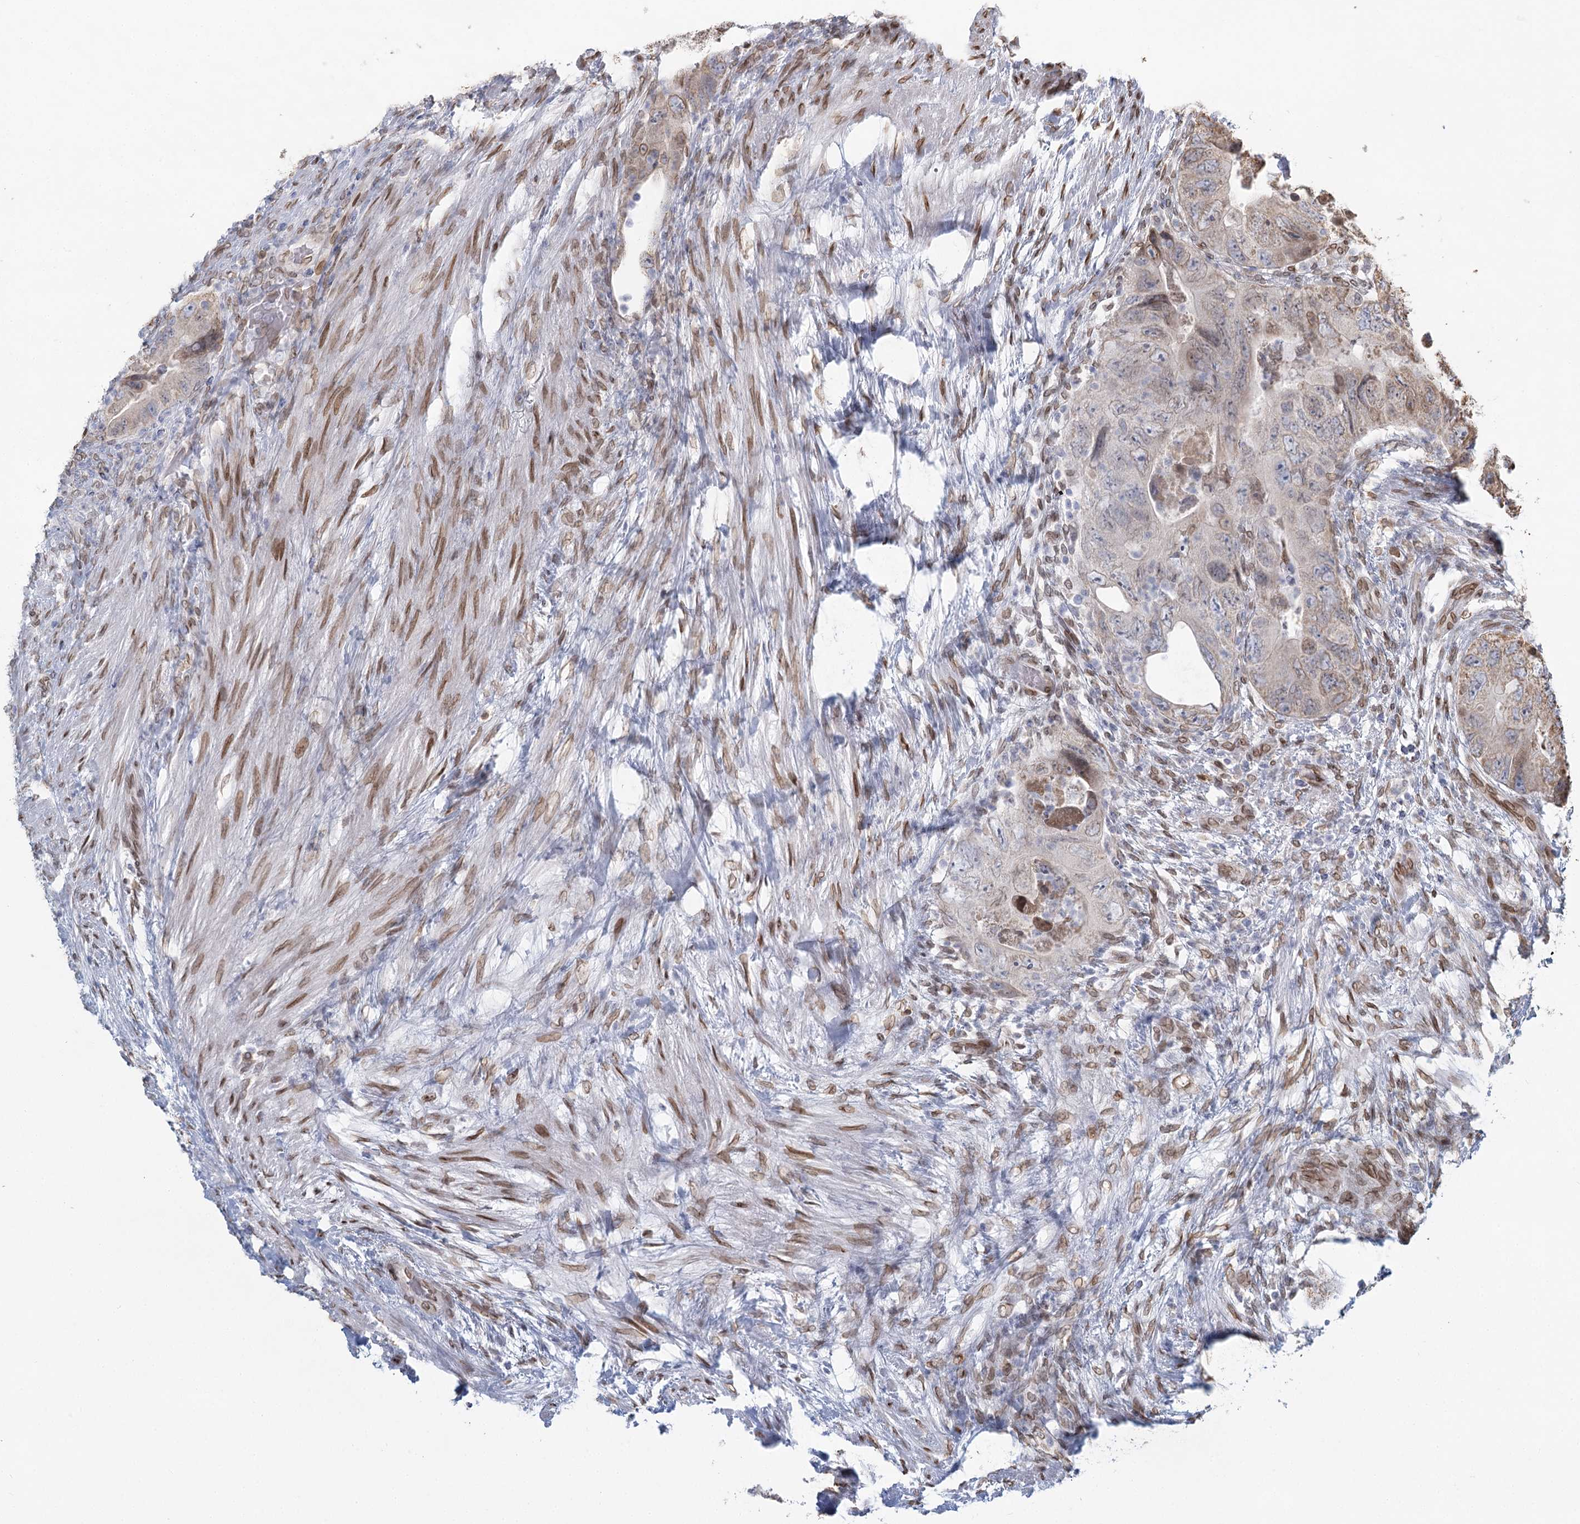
{"staining": {"intensity": "moderate", "quantity": "<25%", "location": "nuclear"}, "tissue": "colorectal cancer", "cell_type": "Tumor cells", "image_type": "cancer", "snomed": [{"axis": "morphology", "description": "Adenocarcinoma, NOS"}, {"axis": "topography", "description": "Rectum"}], "caption": "Immunohistochemistry (DAB) staining of adenocarcinoma (colorectal) shows moderate nuclear protein staining in about <25% of tumor cells.", "gene": "VWA5A", "patient": {"sex": "male", "age": 63}}